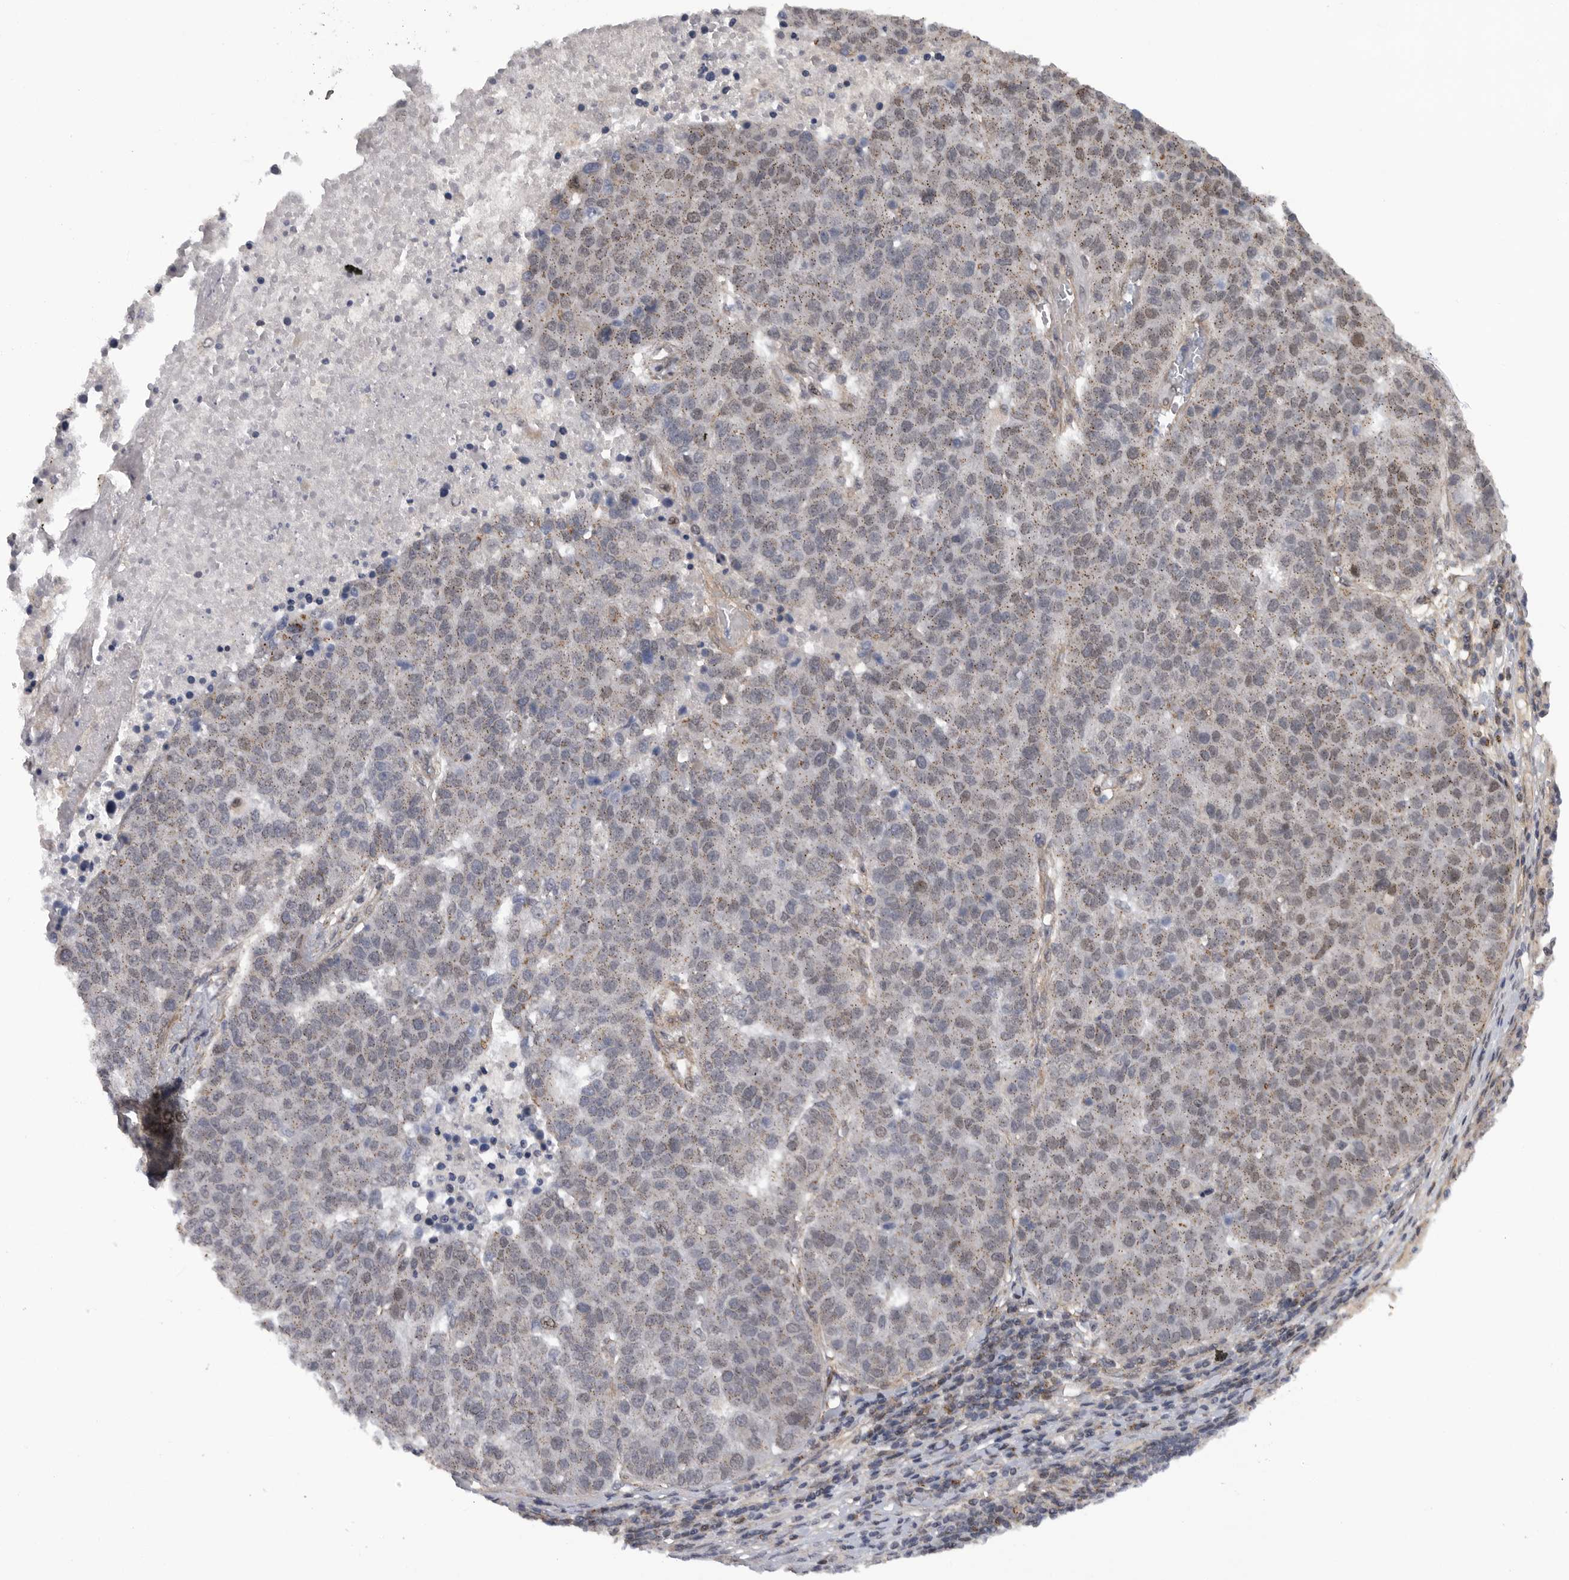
{"staining": {"intensity": "weak", "quantity": "25%-75%", "location": "cytoplasmic/membranous,nuclear"}, "tissue": "pancreatic cancer", "cell_type": "Tumor cells", "image_type": "cancer", "snomed": [{"axis": "morphology", "description": "Adenocarcinoma, NOS"}, {"axis": "topography", "description": "Pancreas"}], "caption": "Immunohistochemical staining of human pancreatic adenocarcinoma exhibits low levels of weak cytoplasmic/membranous and nuclear expression in about 25%-75% of tumor cells. (brown staining indicates protein expression, while blue staining denotes nuclei).", "gene": "TMPRSS11F", "patient": {"sex": "female", "age": 61}}